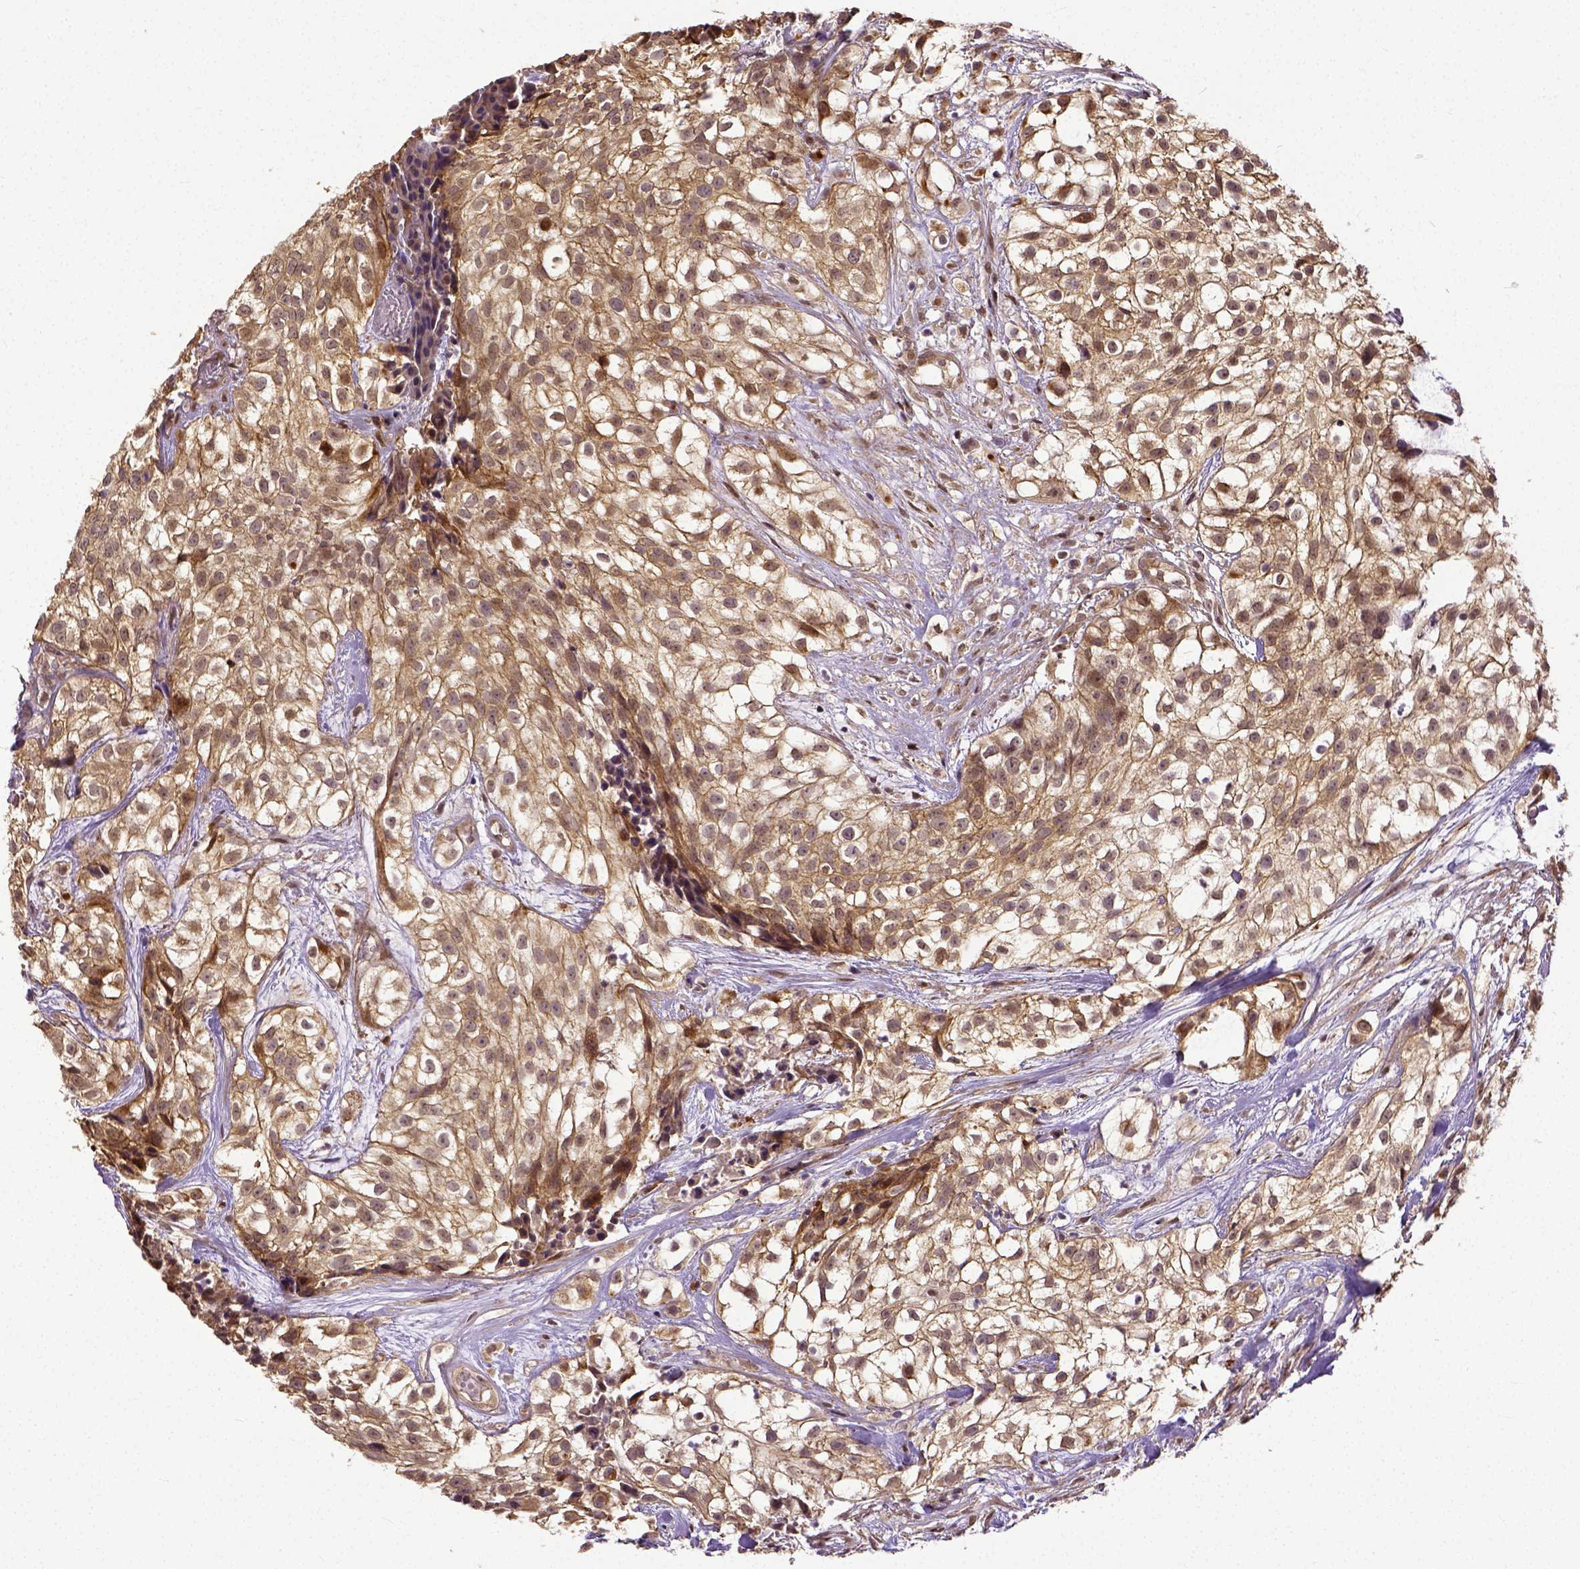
{"staining": {"intensity": "moderate", "quantity": ">75%", "location": "cytoplasmic/membranous"}, "tissue": "urothelial cancer", "cell_type": "Tumor cells", "image_type": "cancer", "snomed": [{"axis": "morphology", "description": "Urothelial carcinoma, High grade"}, {"axis": "topography", "description": "Urinary bladder"}], "caption": "Protein expression analysis of human high-grade urothelial carcinoma reveals moderate cytoplasmic/membranous positivity in about >75% of tumor cells.", "gene": "DICER1", "patient": {"sex": "male", "age": 56}}